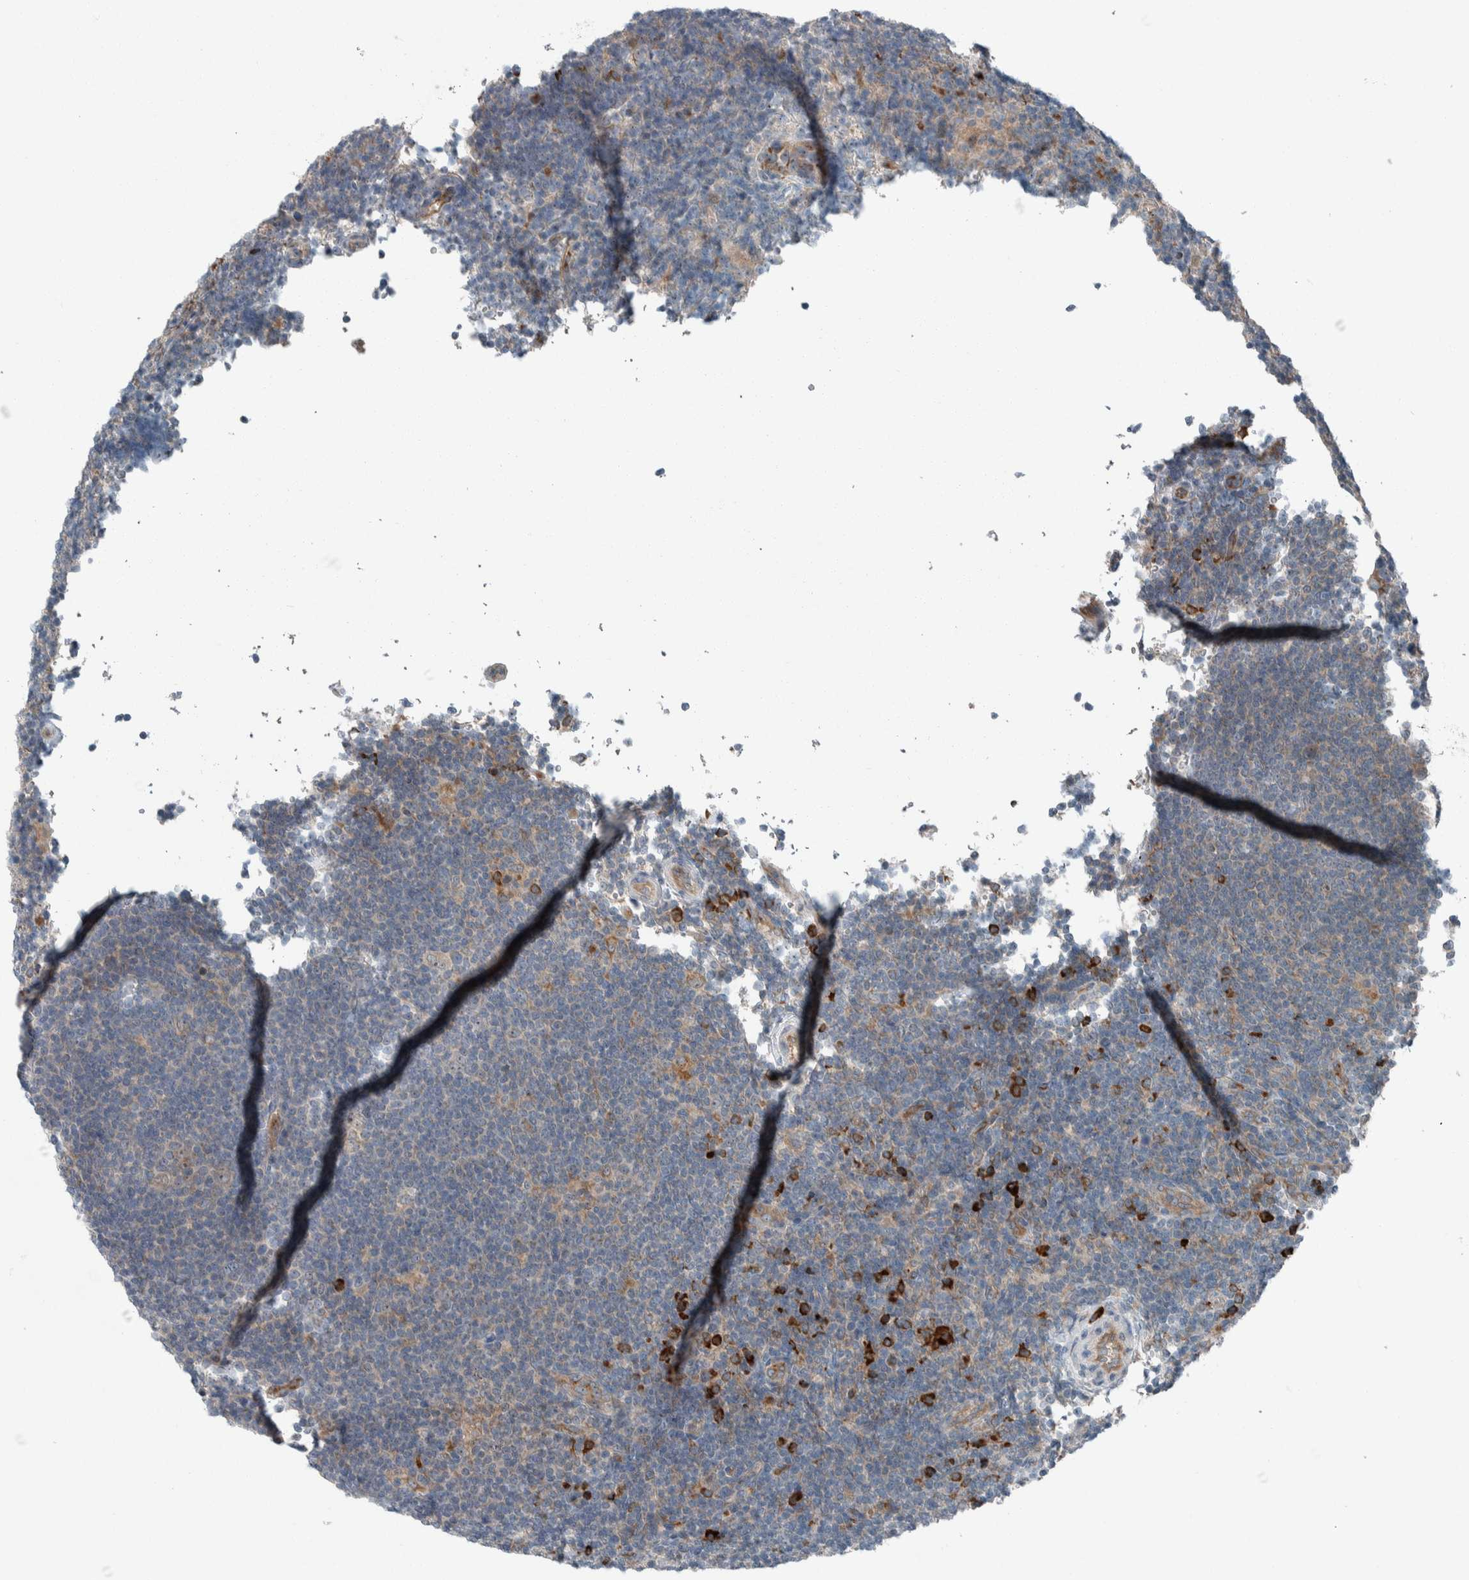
{"staining": {"intensity": "negative", "quantity": "none", "location": "none"}, "tissue": "lymphoma", "cell_type": "Tumor cells", "image_type": "cancer", "snomed": [{"axis": "morphology", "description": "Hodgkin's disease, NOS"}, {"axis": "topography", "description": "Lymph node"}], "caption": "Immunohistochemistry (IHC) of human lymphoma shows no expression in tumor cells.", "gene": "USP25", "patient": {"sex": "female", "age": 57}}